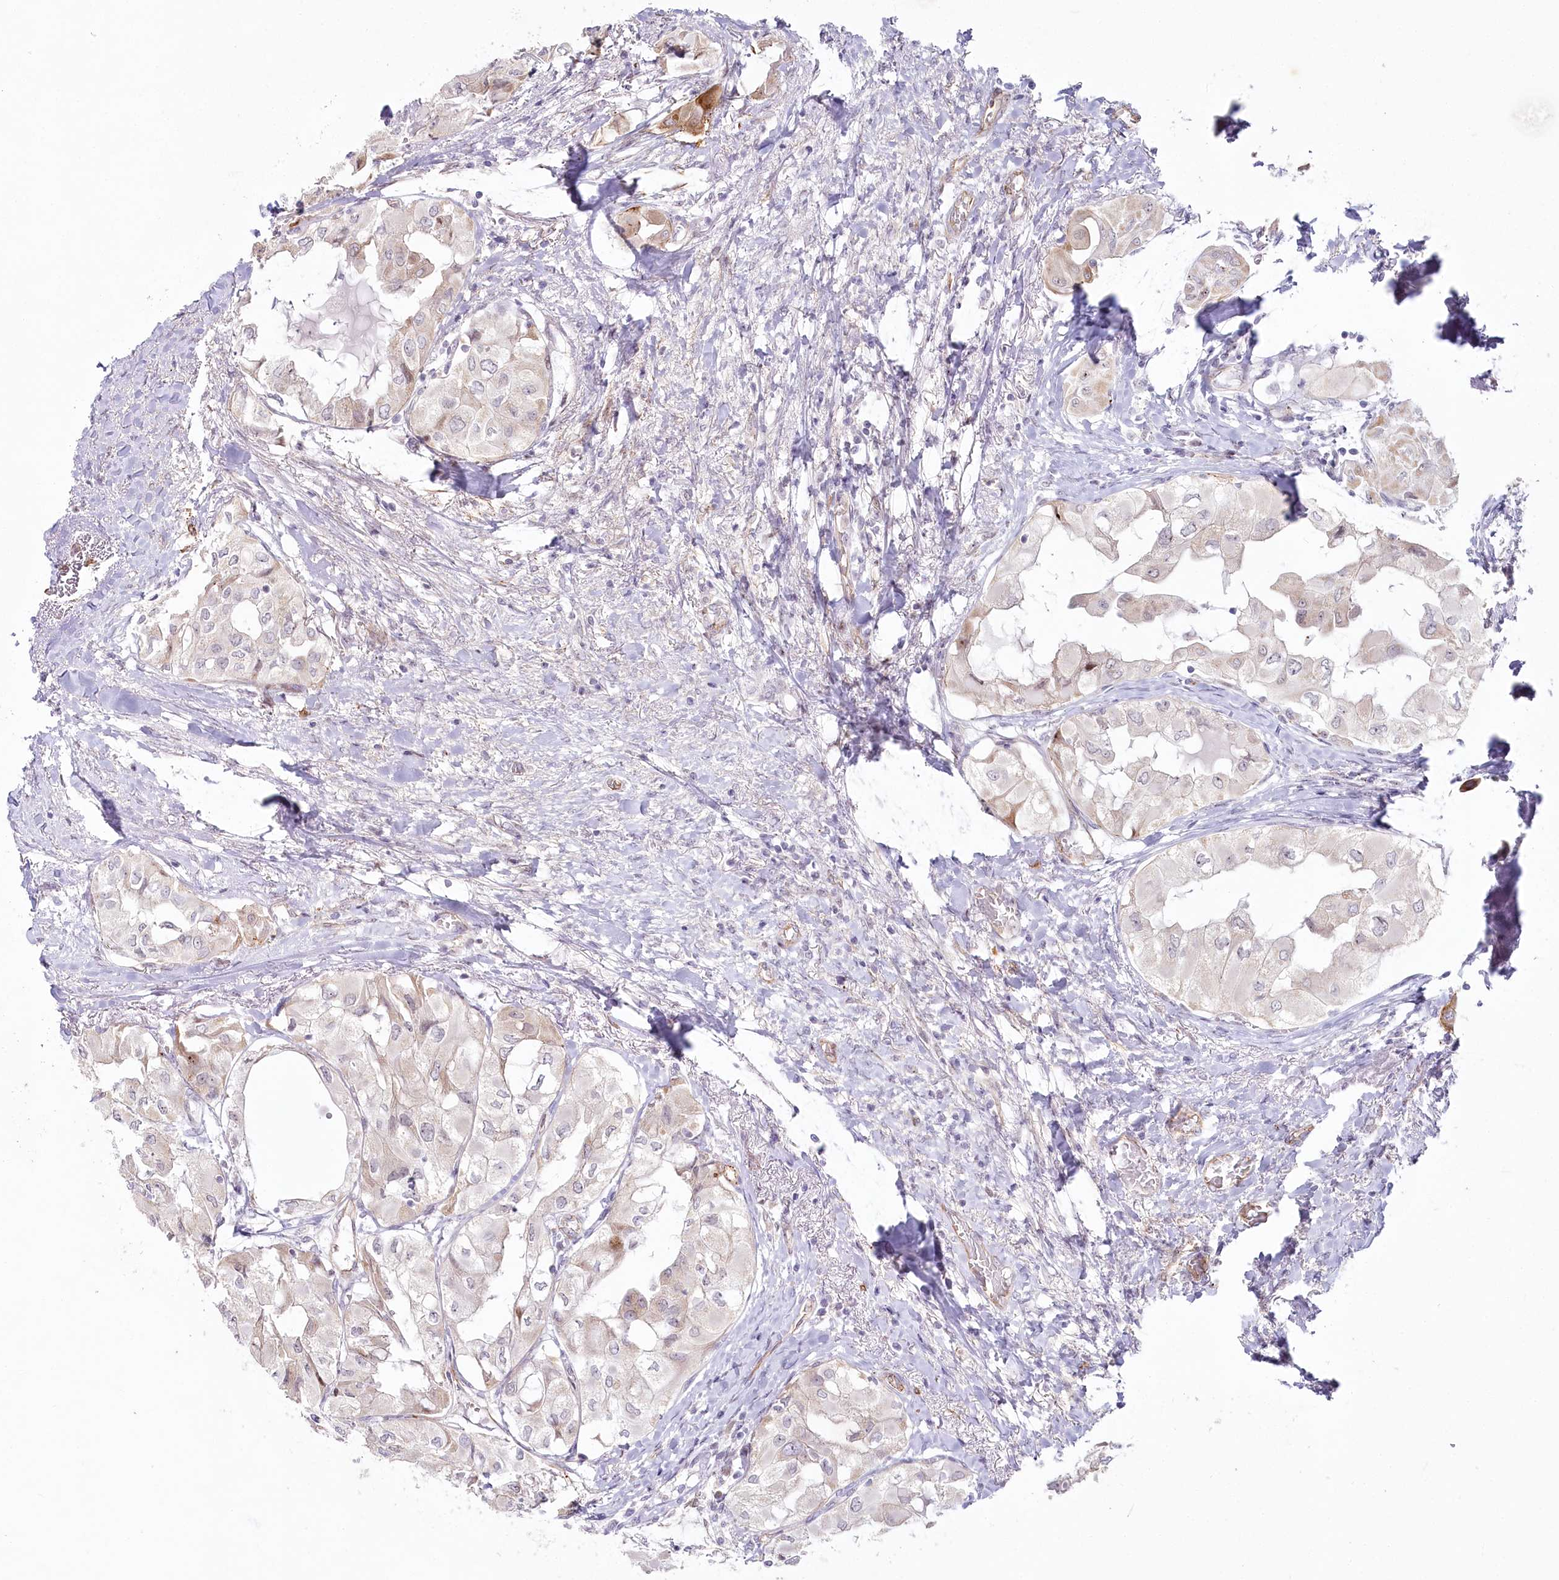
{"staining": {"intensity": "weak", "quantity": "<25%", "location": "cytoplasmic/membranous,nuclear"}, "tissue": "thyroid cancer", "cell_type": "Tumor cells", "image_type": "cancer", "snomed": [{"axis": "morphology", "description": "Papillary adenocarcinoma, NOS"}, {"axis": "topography", "description": "Thyroid gland"}], "caption": "Tumor cells are negative for brown protein staining in thyroid cancer.", "gene": "ABHD8", "patient": {"sex": "female", "age": 59}}